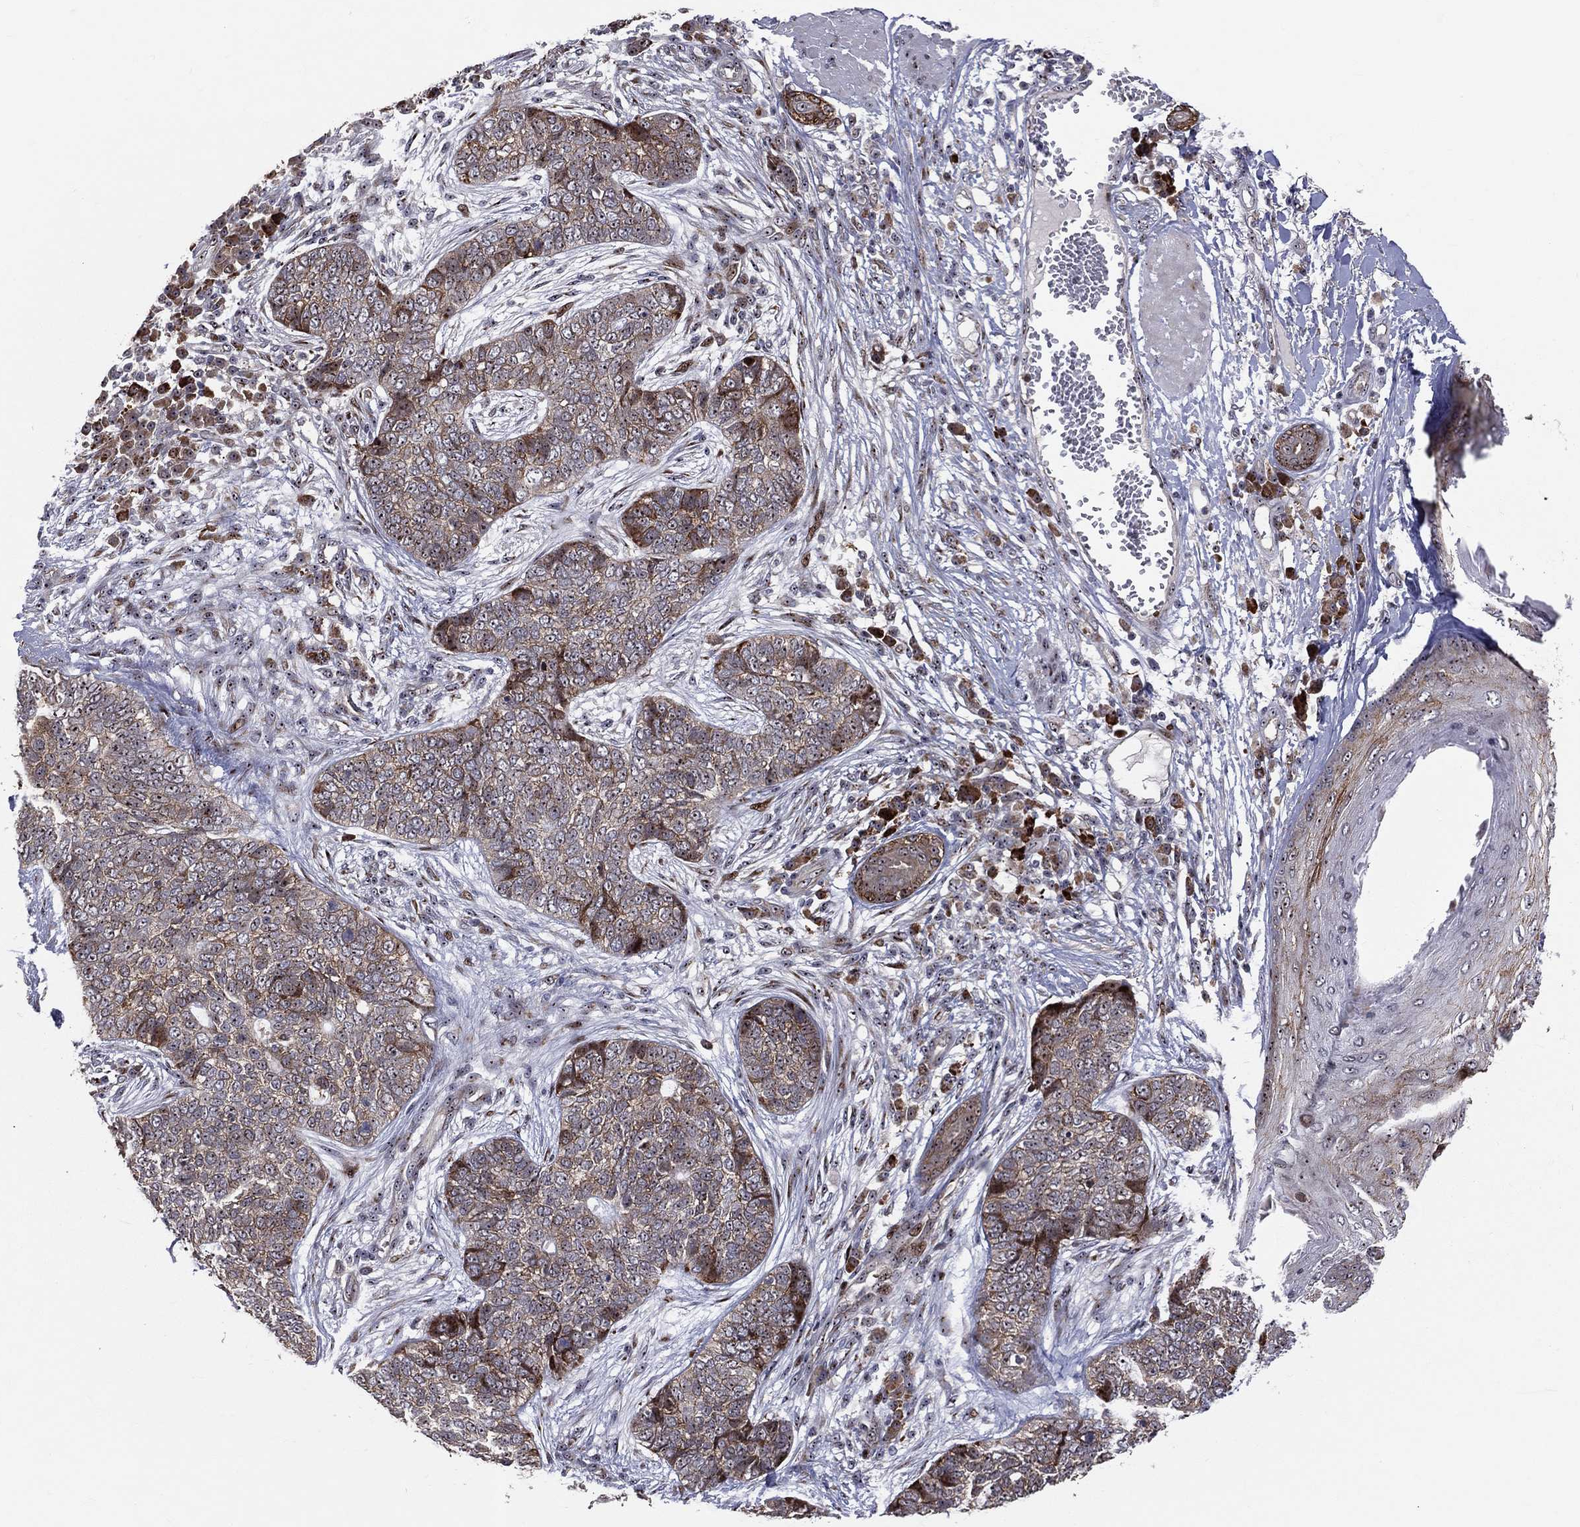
{"staining": {"intensity": "strong", "quantity": "<25%", "location": "cytoplasmic/membranous"}, "tissue": "skin cancer", "cell_type": "Tumor cells", "image_type": "cancer", "snomed": [{"axis": "morphology", "description": "Basal cell carcinoma"}, {"axis": "topography", "description": "Skin"}], "caption": "Tumor cells demonstrate medium levels of strong cytoplasmic/membranous positivity in approximately <25% of cells in skin cancer. The staining was performed using DAB to visualize the protein expression in brown, while the nuclei were stained in blue with hematoxylin (Magnification: 20x).", "gene": "VHL", "patient": {"sex": "female", "age": 69}}